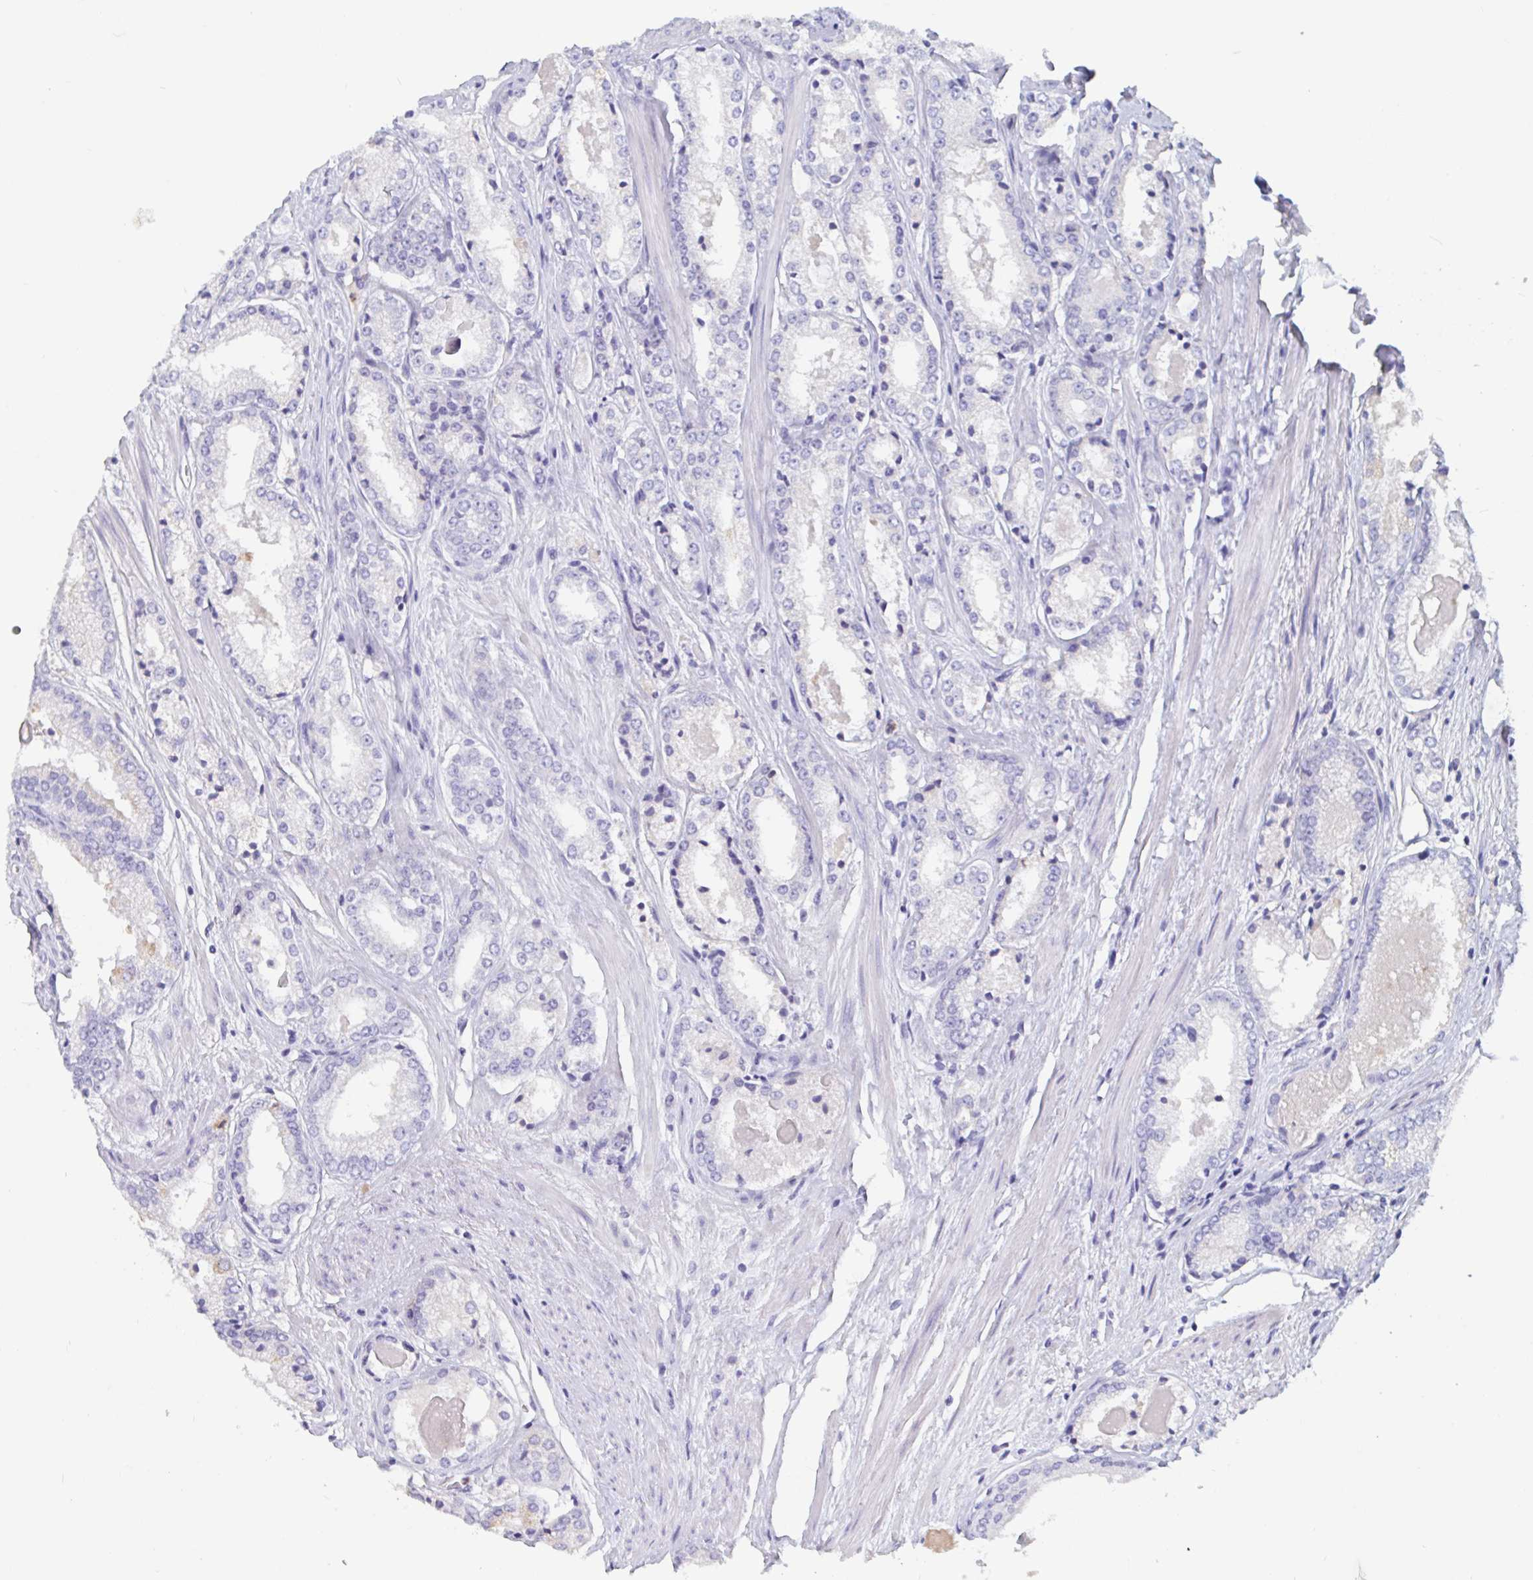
{"staining": {"intensity": "negative", "quantity": "none", "location": "none"}, "tissue": "prostate cancer", "cell_type": "Tumor cells", "image_type": "cancer", "snomed": [{"axis": "morphology", "description": "Adenocarcinoma, NOS"}, {"axis": "morphology", "description": "Adenocarcinoma, Low grade"}, {"axis": "topography", "description": "Prostate"}], "caption": "Prostate low-grade adenocarcinoma stained for a protein using immunohistochemistry exhibits no positivity tumor cells.", "gene": "ZNHIT2", "patient": {"sex": "male", "age": 68}}